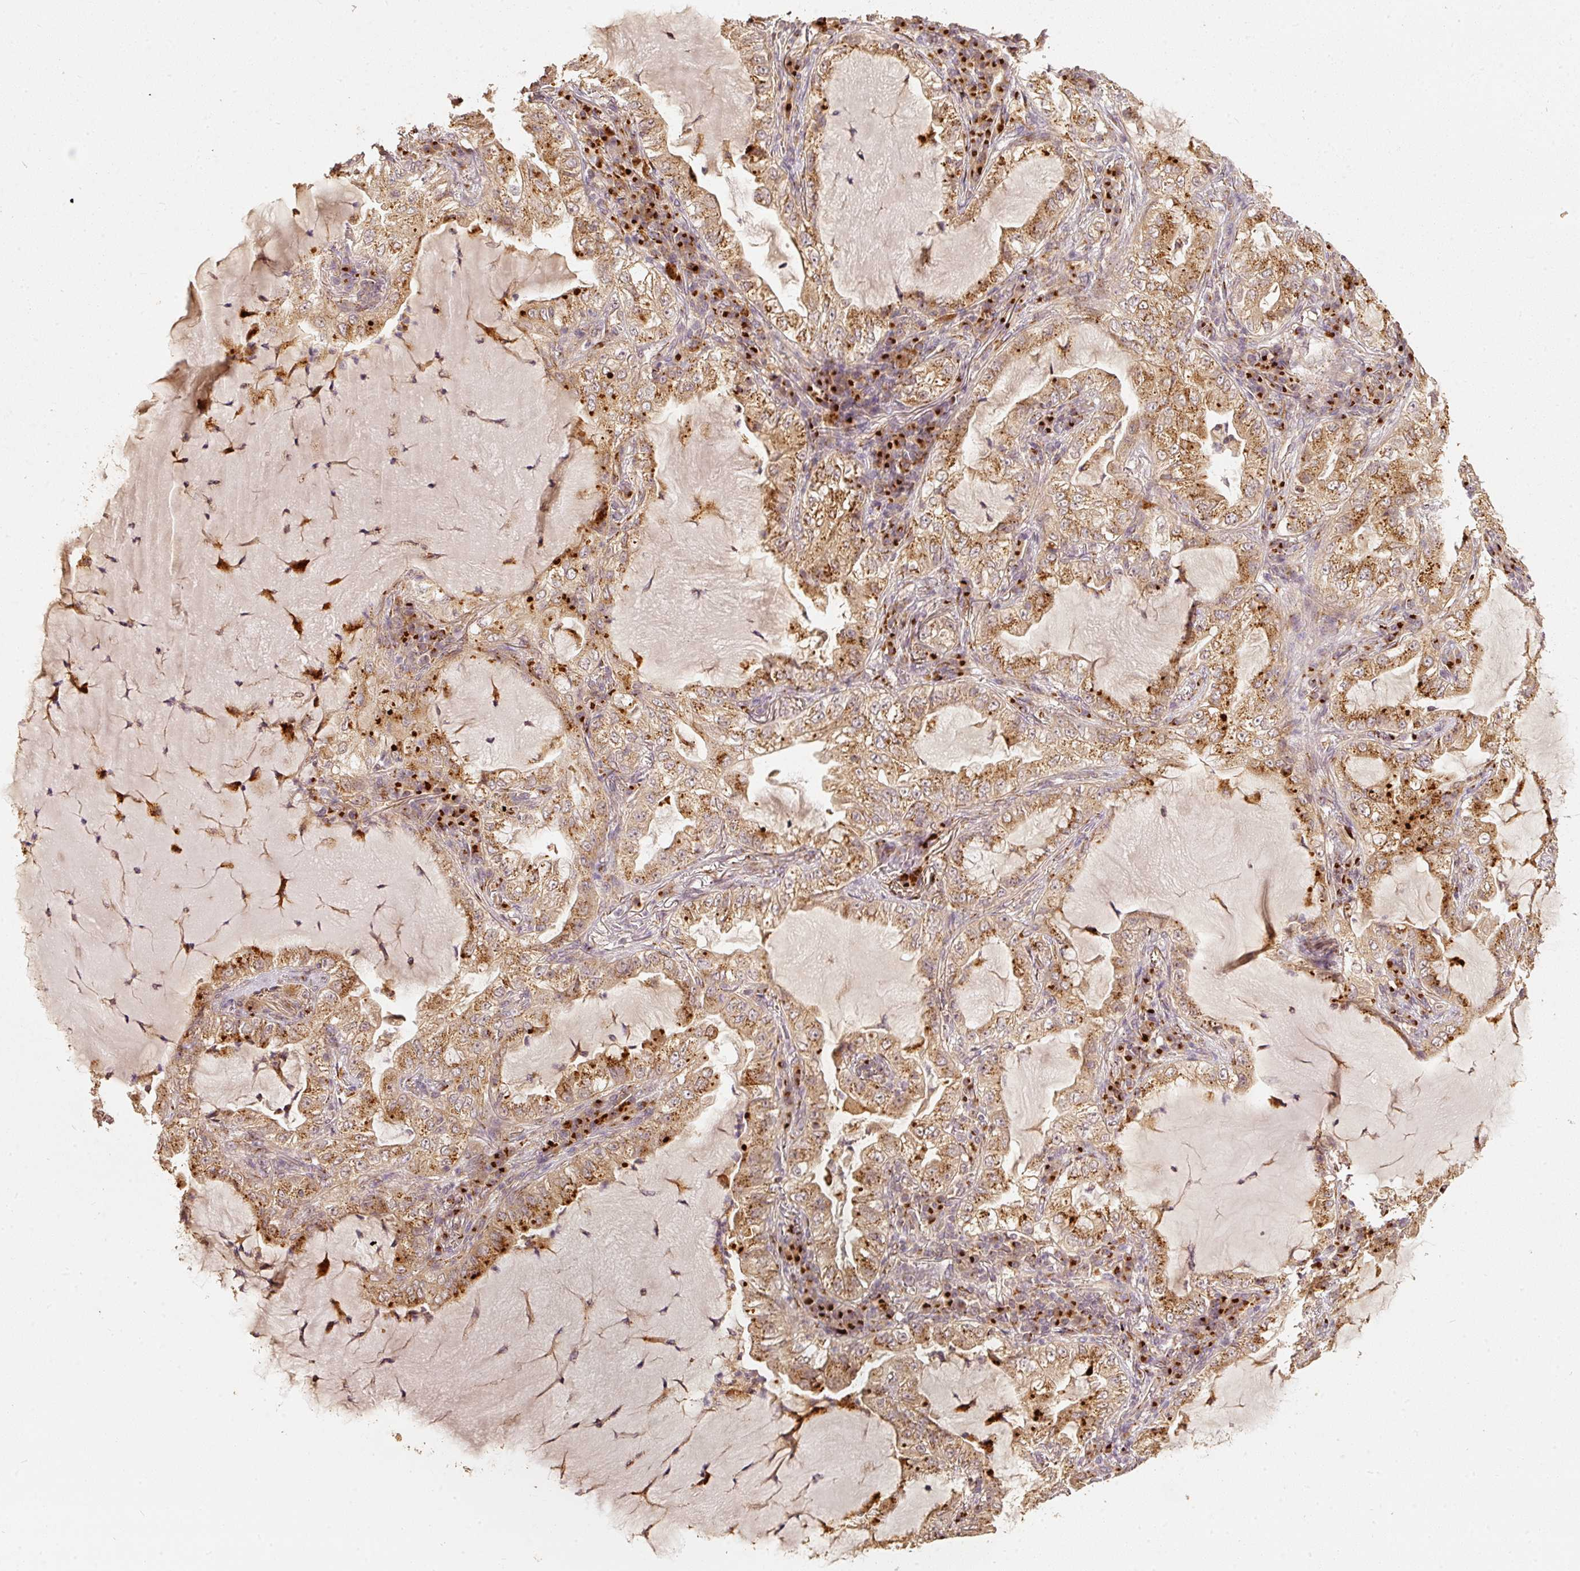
{"staining": {"intensity": "moderate", "quantity": ">75%", "location": "cytoplasmic/membranous"}, "tissue": "lung cancer", "cell_type": "Tumor cells", "image_type": "cancer", "snomed": [{"axis": "morphology", "description": "Adenocarcinoma, NOS"}, {"axis": "topography", "description": "Lung"}], "caption": "Lung adenocarcinoma tissue demonstrates moderate cytoplasmic/membranous staining in about >75% of tumor cells, visualized by immunohistochemistry.", "gene": "FUT8", "patient": {"sex": "female", "age": 73}}